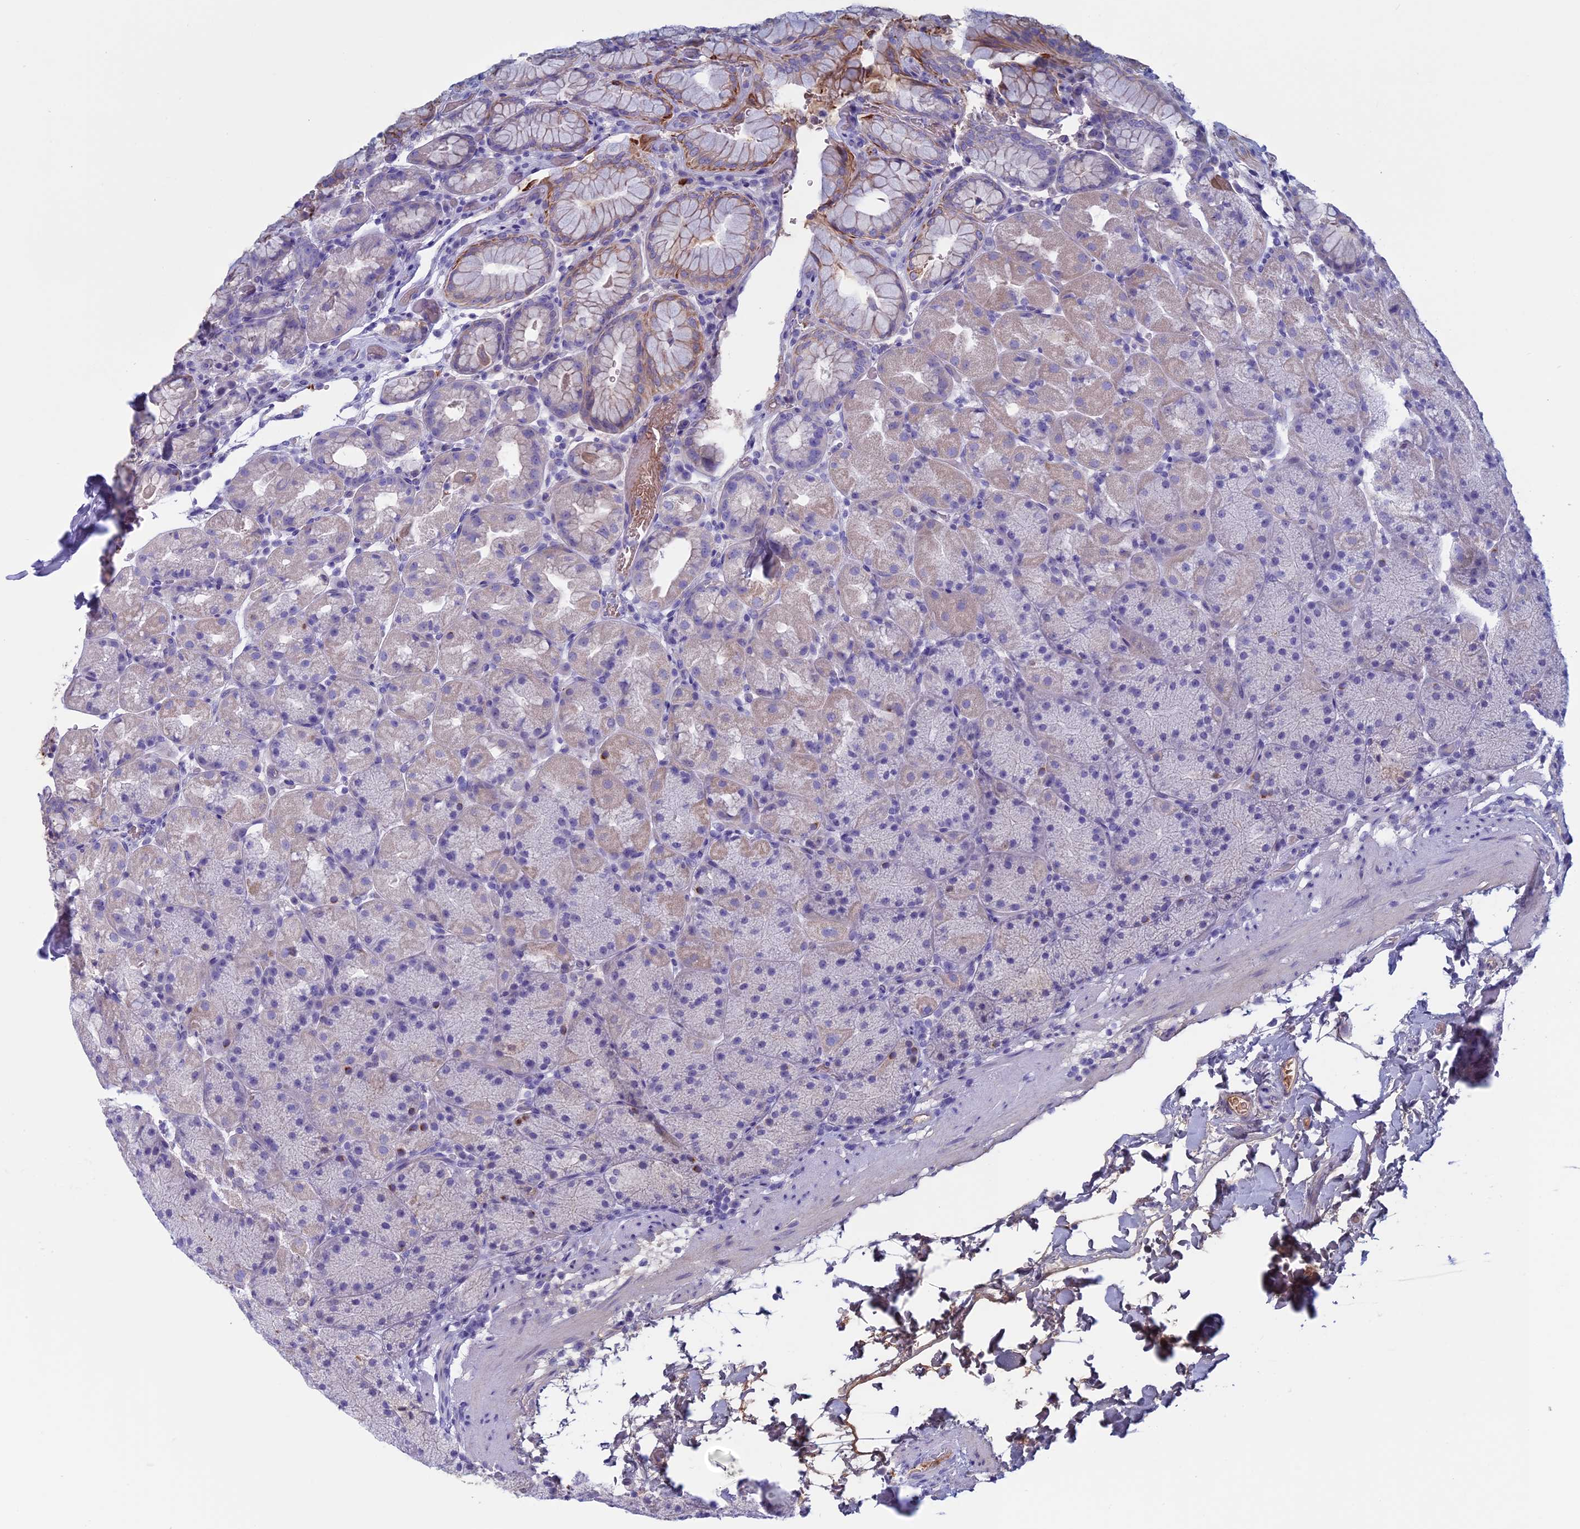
{"staining": {"intensity": "moderate", "quantity": "<25%", "location": "cytoplasmic/membranous"}, "tissue": "stomach", "cell_type": "Glandular cells", "image_type": "normal", "snomed": [{"axis": "morphology", "description": "Normal tissue, NOS"}, {"axis": "topography", "description": "Stomach, upper"}, {"axis": "topography", "description": "Stomach, lower"}], "caption": "High-power microscopy captured an immunohistochemistry micrograph of normal stomach, revealing moderate cytoplasmic/membranous positivity in approximately <25% of glandular cells. The protein is stained brown, and the nuclei are stained in blue (DAB (3,3'-diaminobenzidine) IHC with brightfield microscopy, high magnification).", "gene": "ANGPTL2", "patient": {"sex": "male", "age": 67}}